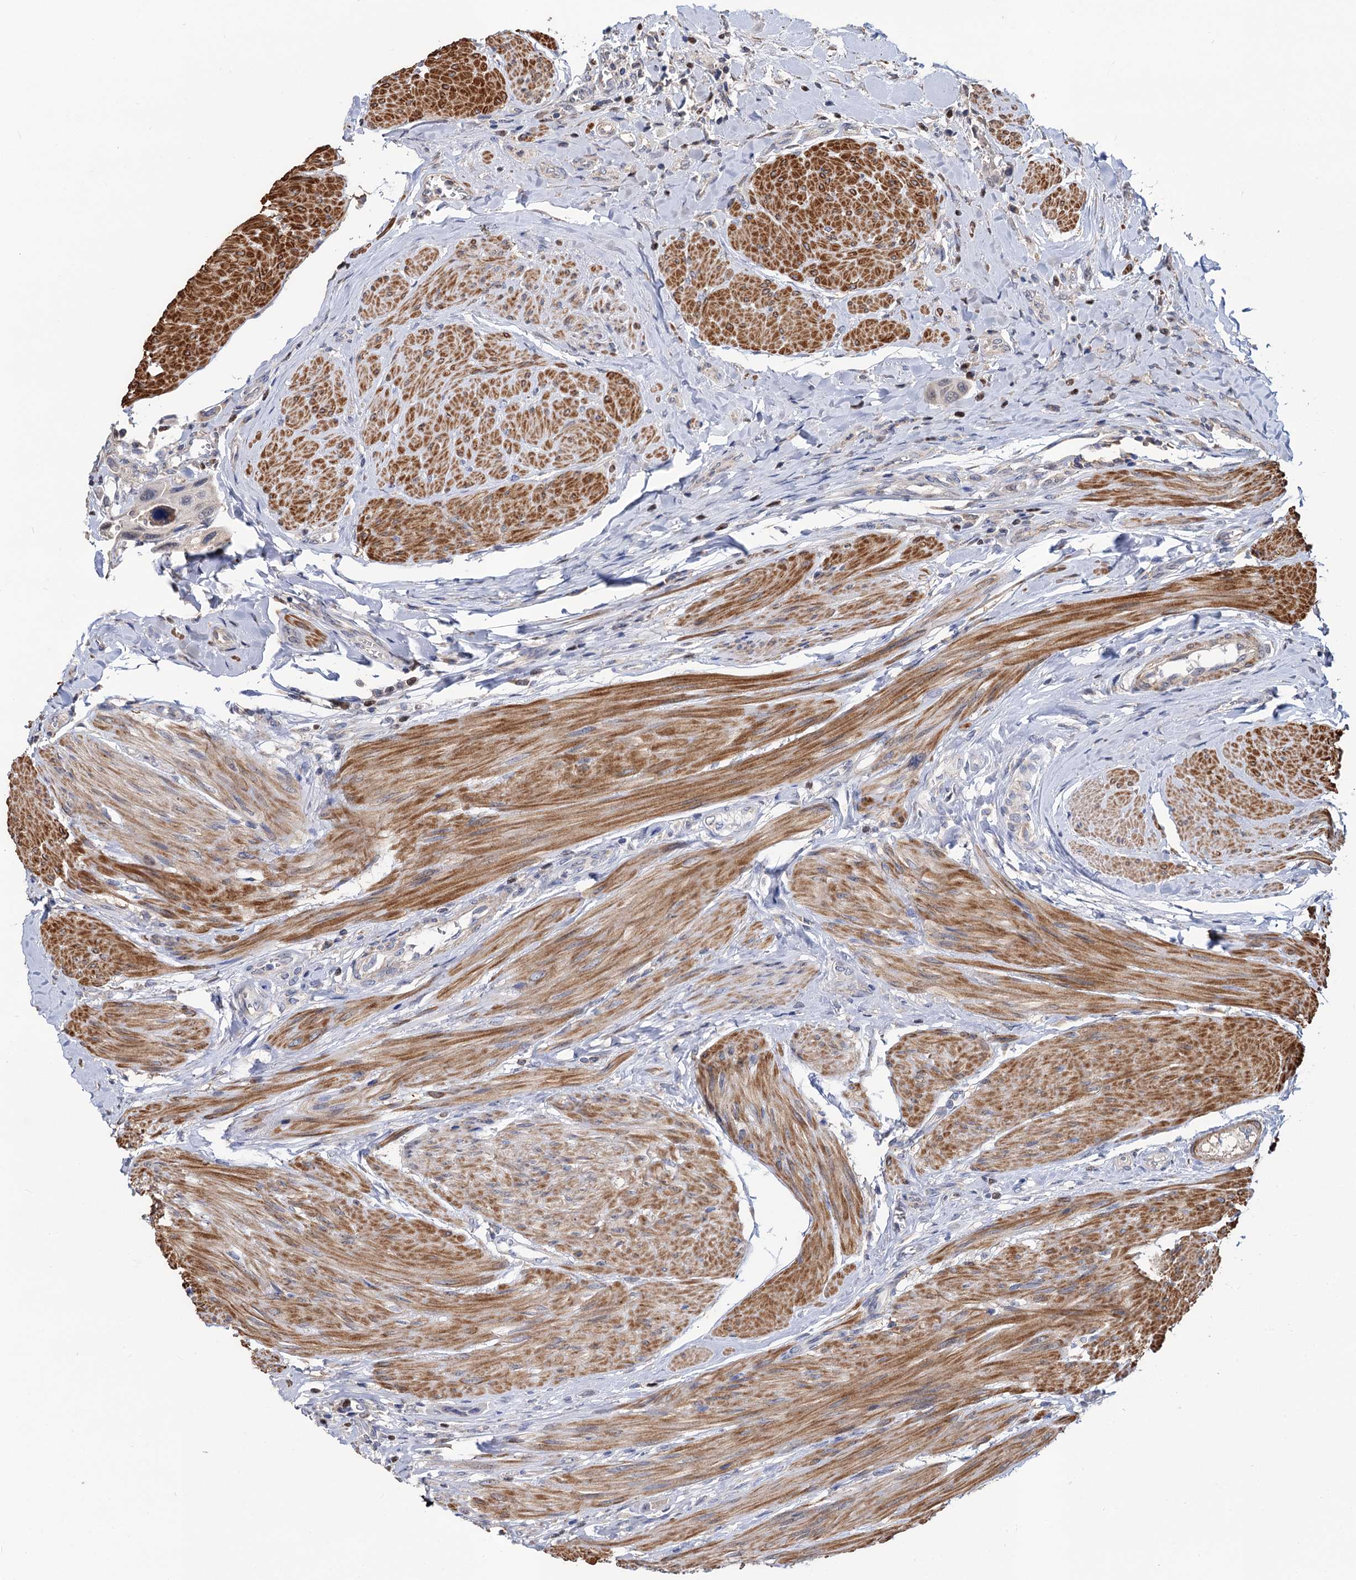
{"staining": {"intensity": "negative", "quantity": "none", "location": "none"}, "tissue": "urothelial cancer", "cell_type": "Tumor cells", "image_type": "cancer", "snomed": [{"axis": "morphology", "description": "Urothelial carcinoma, High grade"}, {"axis": "topography", "description": "Urinary bladder"}], "caption": "Urothelial cancer stained for a protein using immunohistochemistry (IHC) displays no staining tumor cells.", "gene": "ALKBH7", "patient": {"sex": "male", "age": 50}}